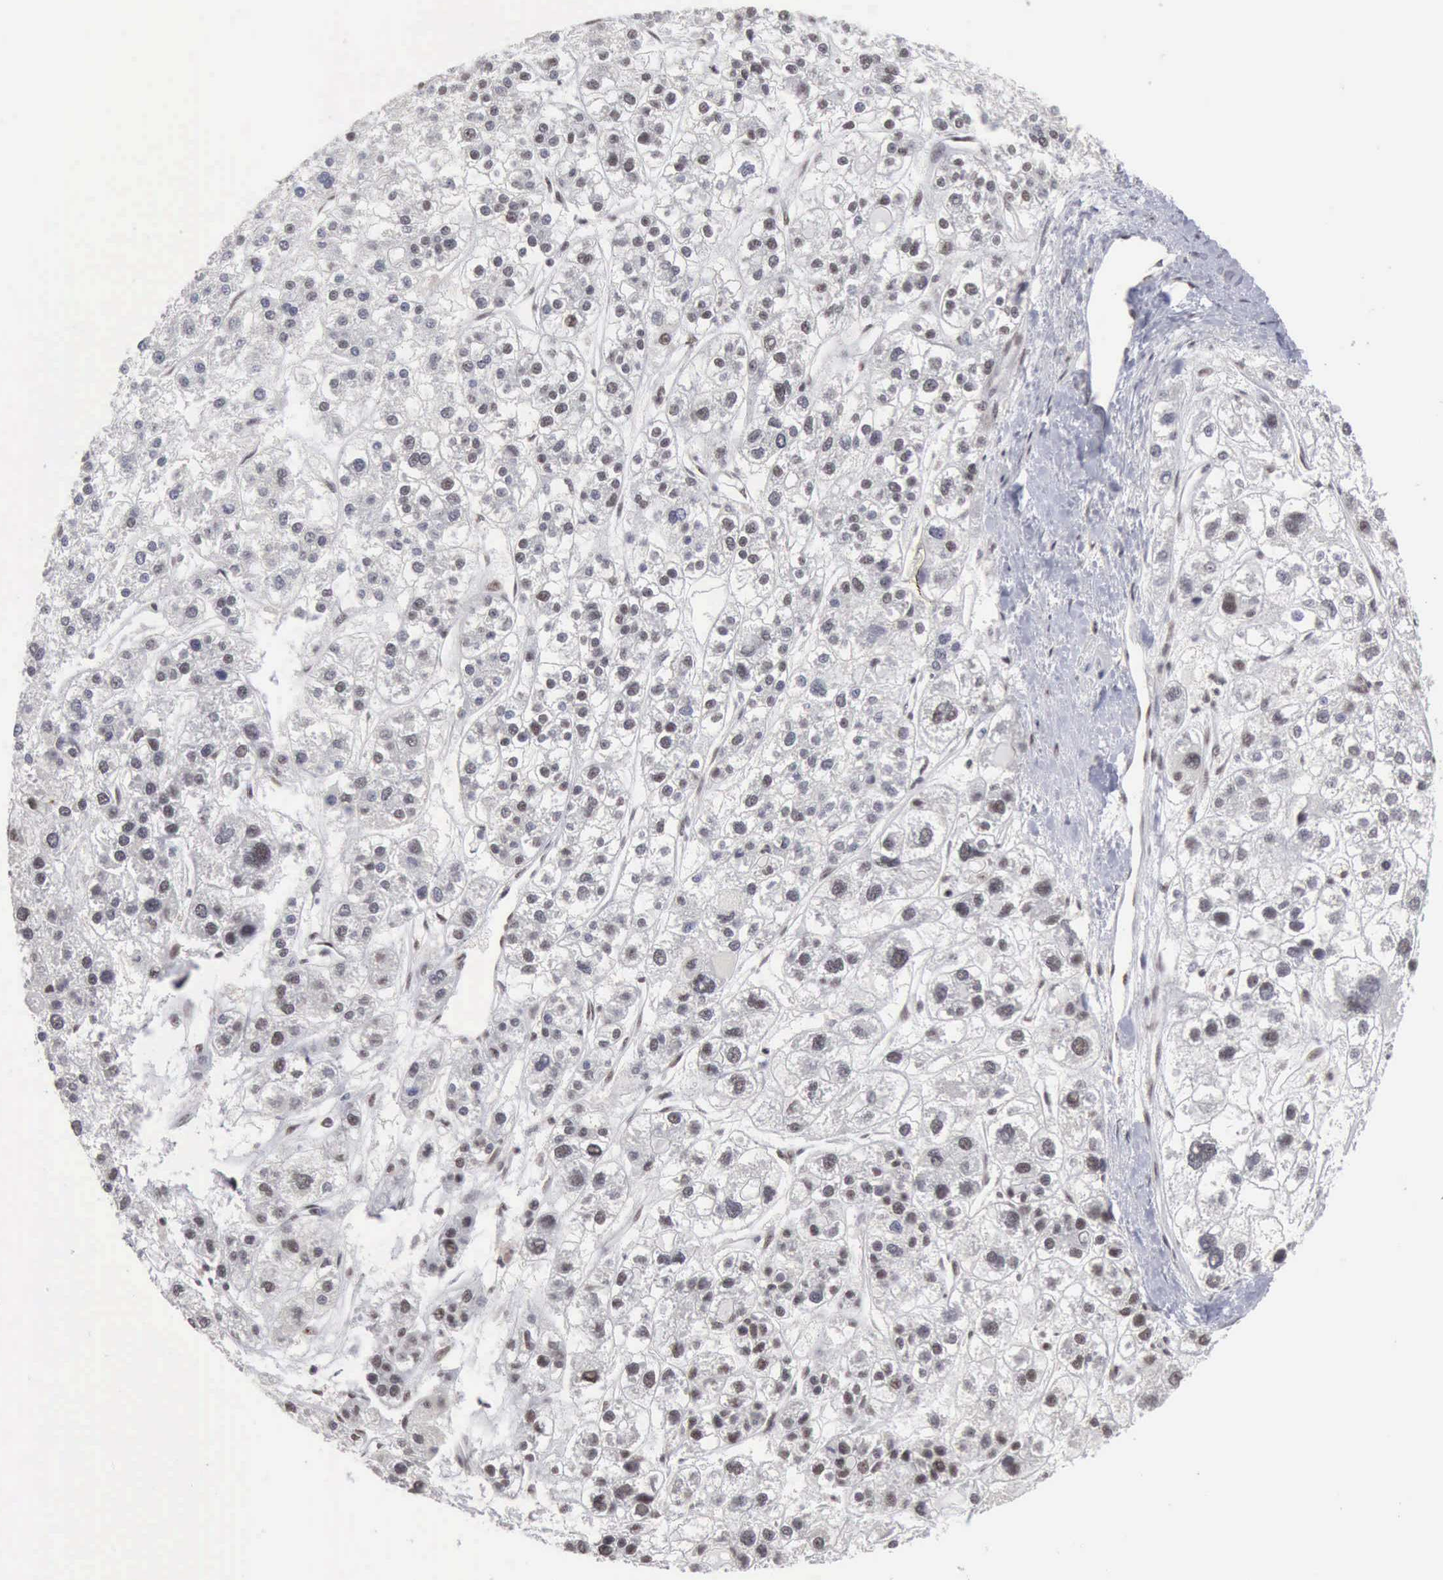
{"staining": {"intensity": "weak", "quantity": "<25%", "location": "nuclear"}, "tissue": "liver cancer", "cell_type": "Tumor cells", "image_type": "cancer", "snomed": [{"axis": "morphology", "description": "Carcinoma, Hepatocellular, NOS"}, {"axis": "topography", "description": "Liver"}], "caption": "This is an IHC image of liver cancer (hepatocellular carcinoma). There is no positivity in tumor cells.", "gene": "TAF1", "patient": {"sex": "female", "age": 85}}